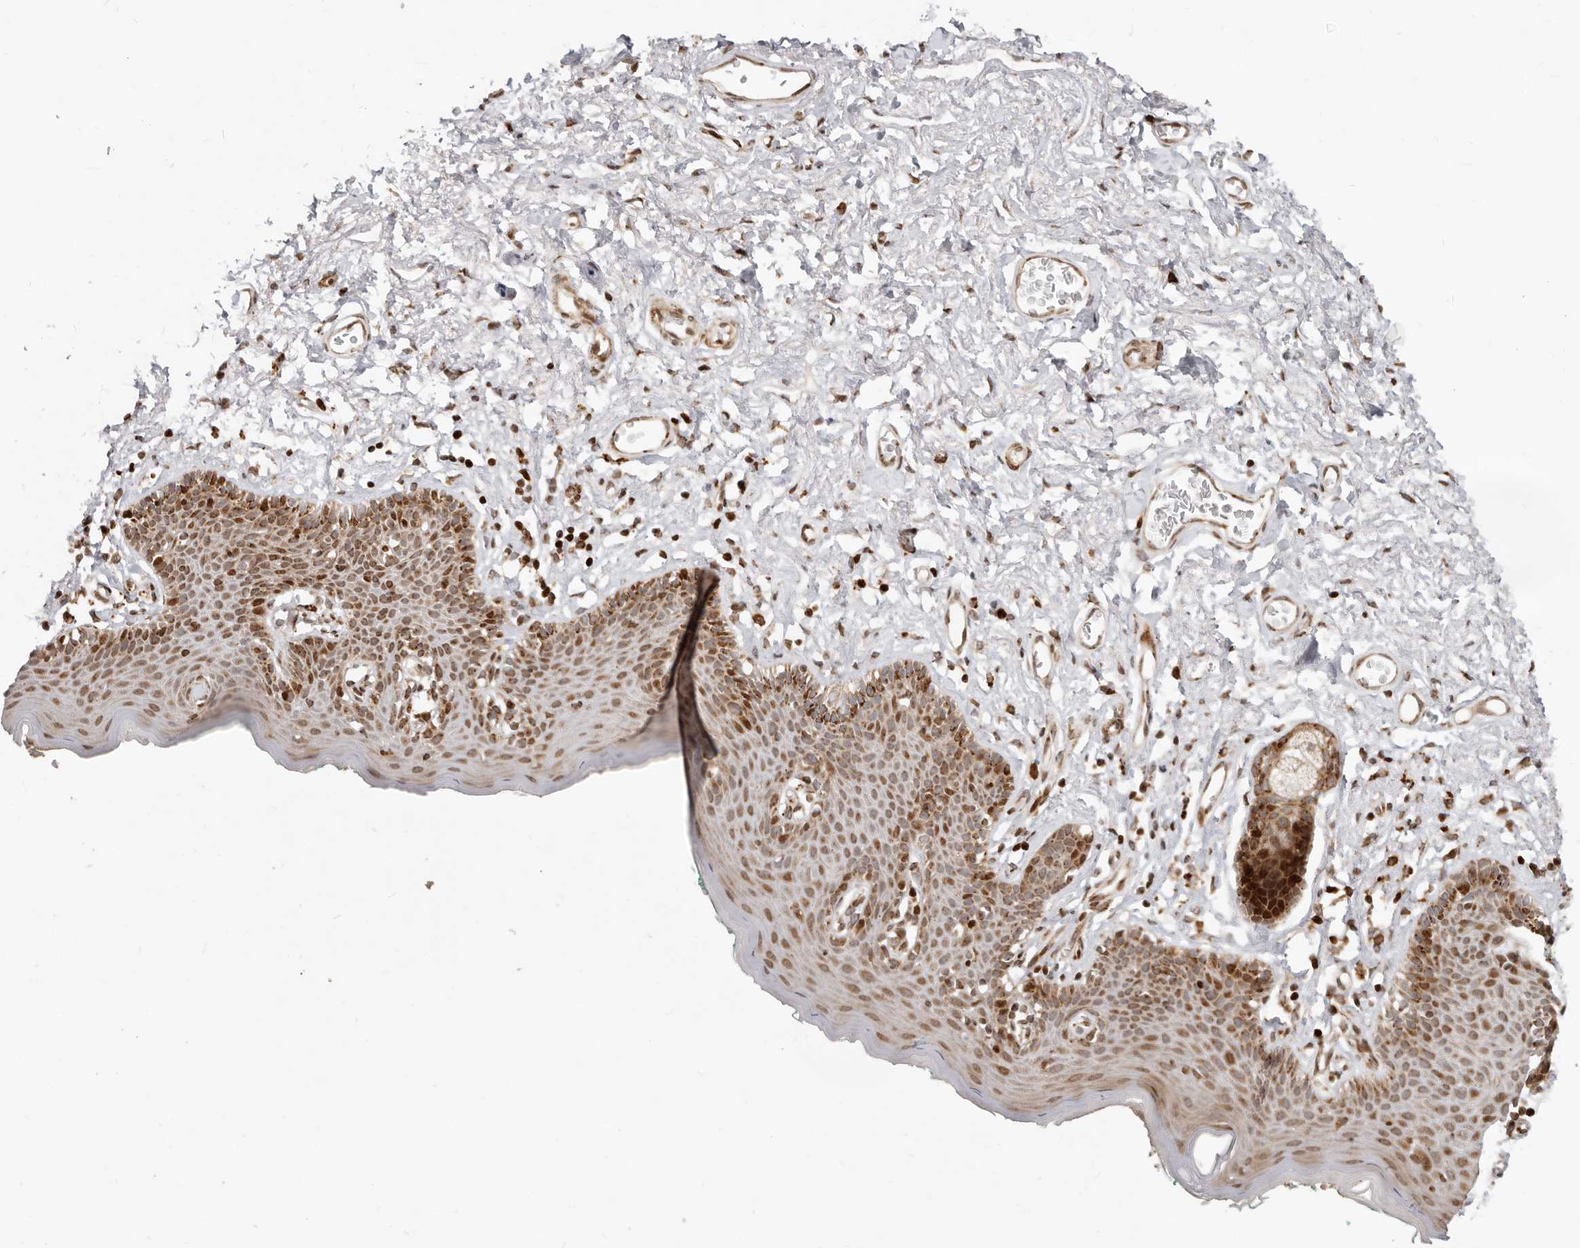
{"staining": {"intensity": "strong", "quantity": "25%-75%", "location": "cytoplasmic/membranous"}, "tissue": "skin", "cell_type": "Epidermal cells", "image_type": "normal", "snomed": [{"axis": "morphology", "description": "Normal tissue, NOS"}, {"axis": "topography", "description": "Vulva"}], "caption": "IHC photomicrograph of benign skin: skin stained using immunohistochemistry exhibits high levels of strong protein expression localized specifically in the cytoplasmic/membranous of epidermal cells, appearing as a cytoplasmic/membranous brown color.", "gene": "TRIM4", "patient": {"sex": "female", "age": 66}}